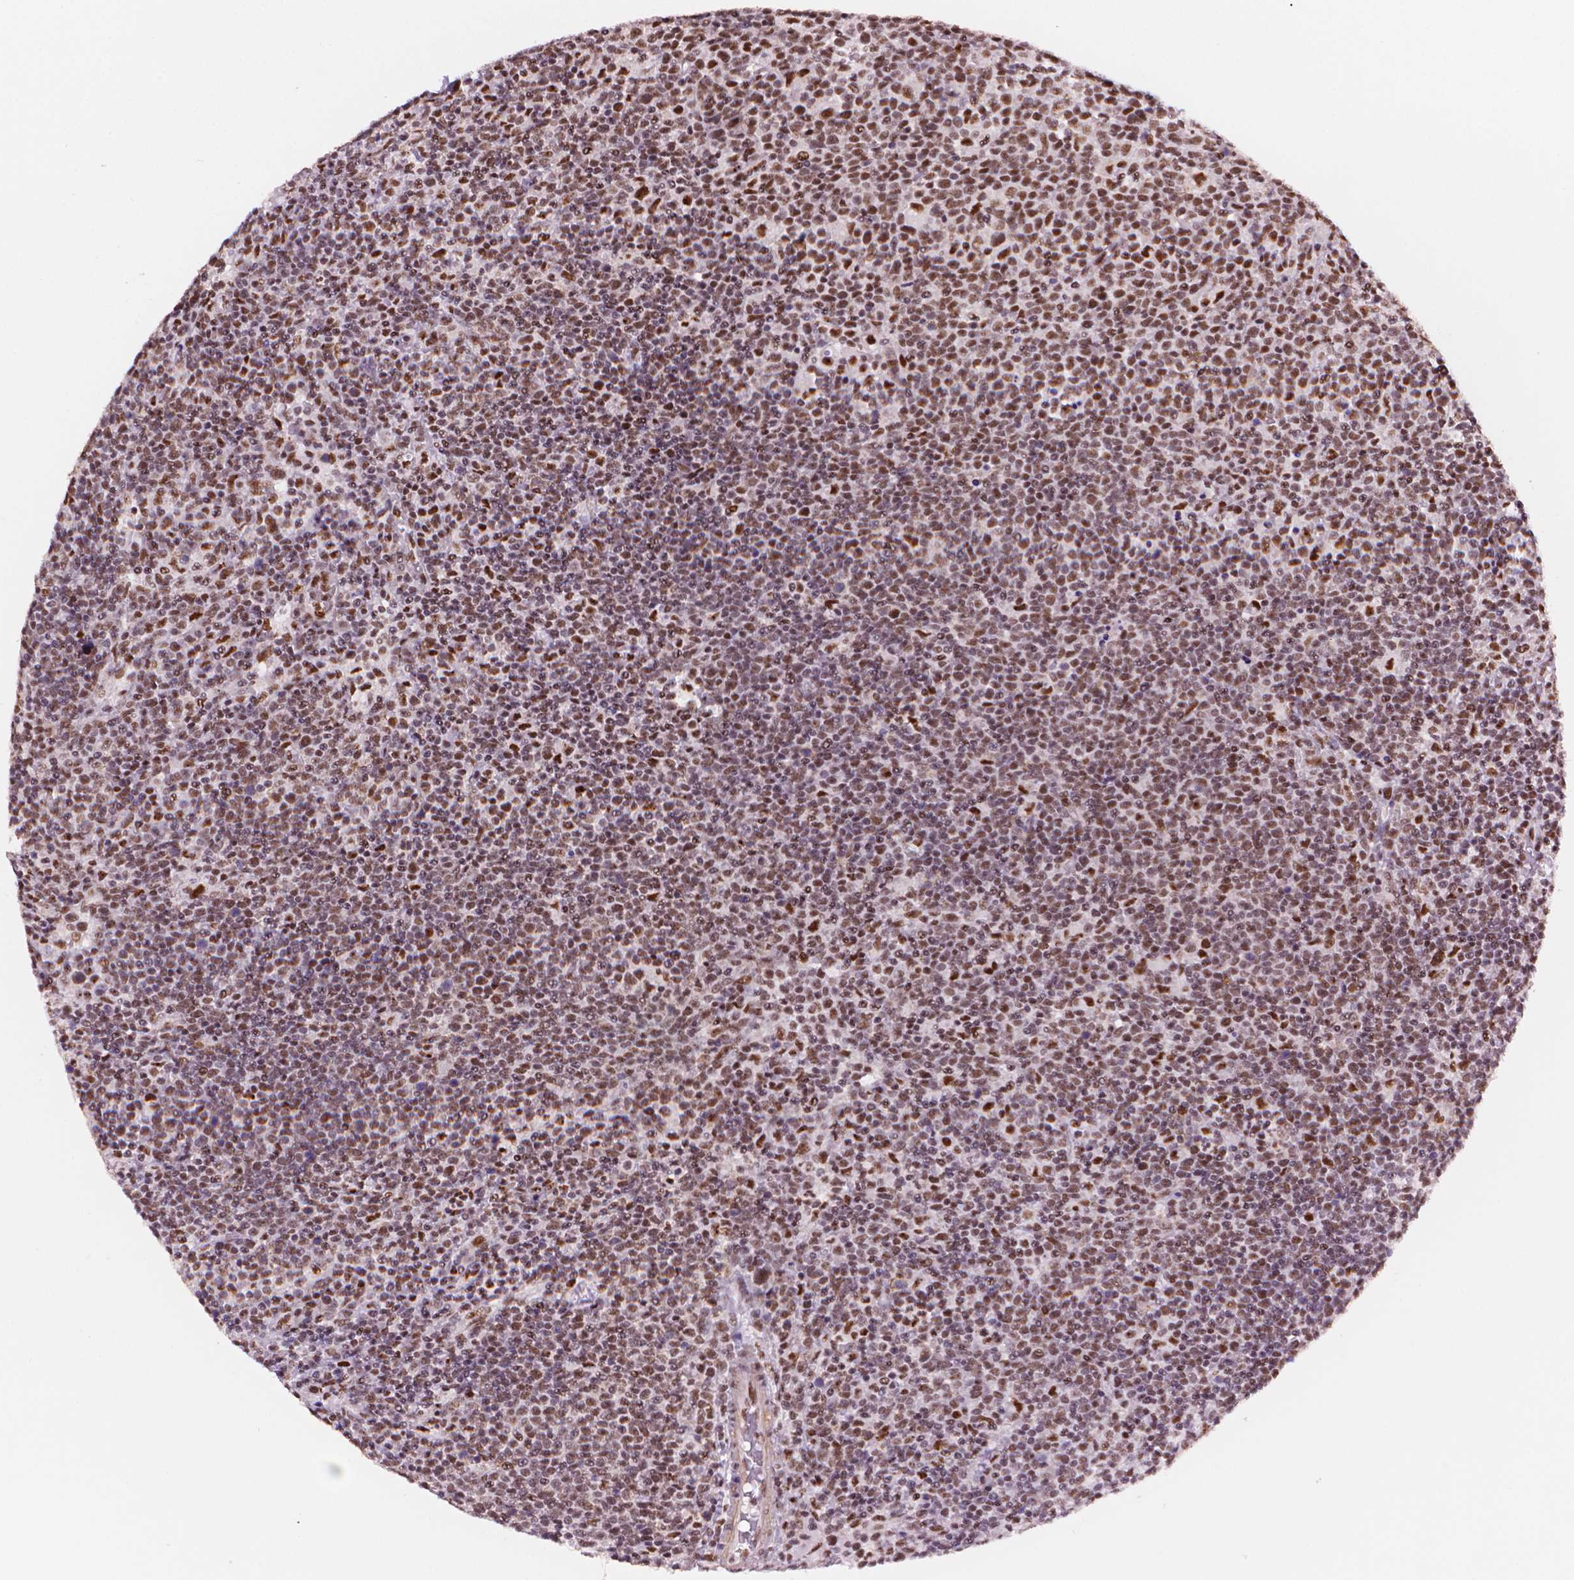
{"staining": {"intensity": "moderate", "quantity": ">75%", "location": "nuclear"}, "tissue": "lymphoma", "cell_type": "Tumor cells", "image_type": "cancer", "snomed": [{"axis": "morphology", "description": "Malignant lymphoma, non-Hodgkin's type, High grade"}, {"axis": "topography", "description": "Lymph node"}], "caption": "About >75% of tumor cells in human high-grade malignant lymphoma, non-Hodgkin's type exhibit moderate nuclear protein staining as visualized by brown immunohistochemical staining.", "gene": "UBN1", "patient": {"sex": "male", "age": 61}}